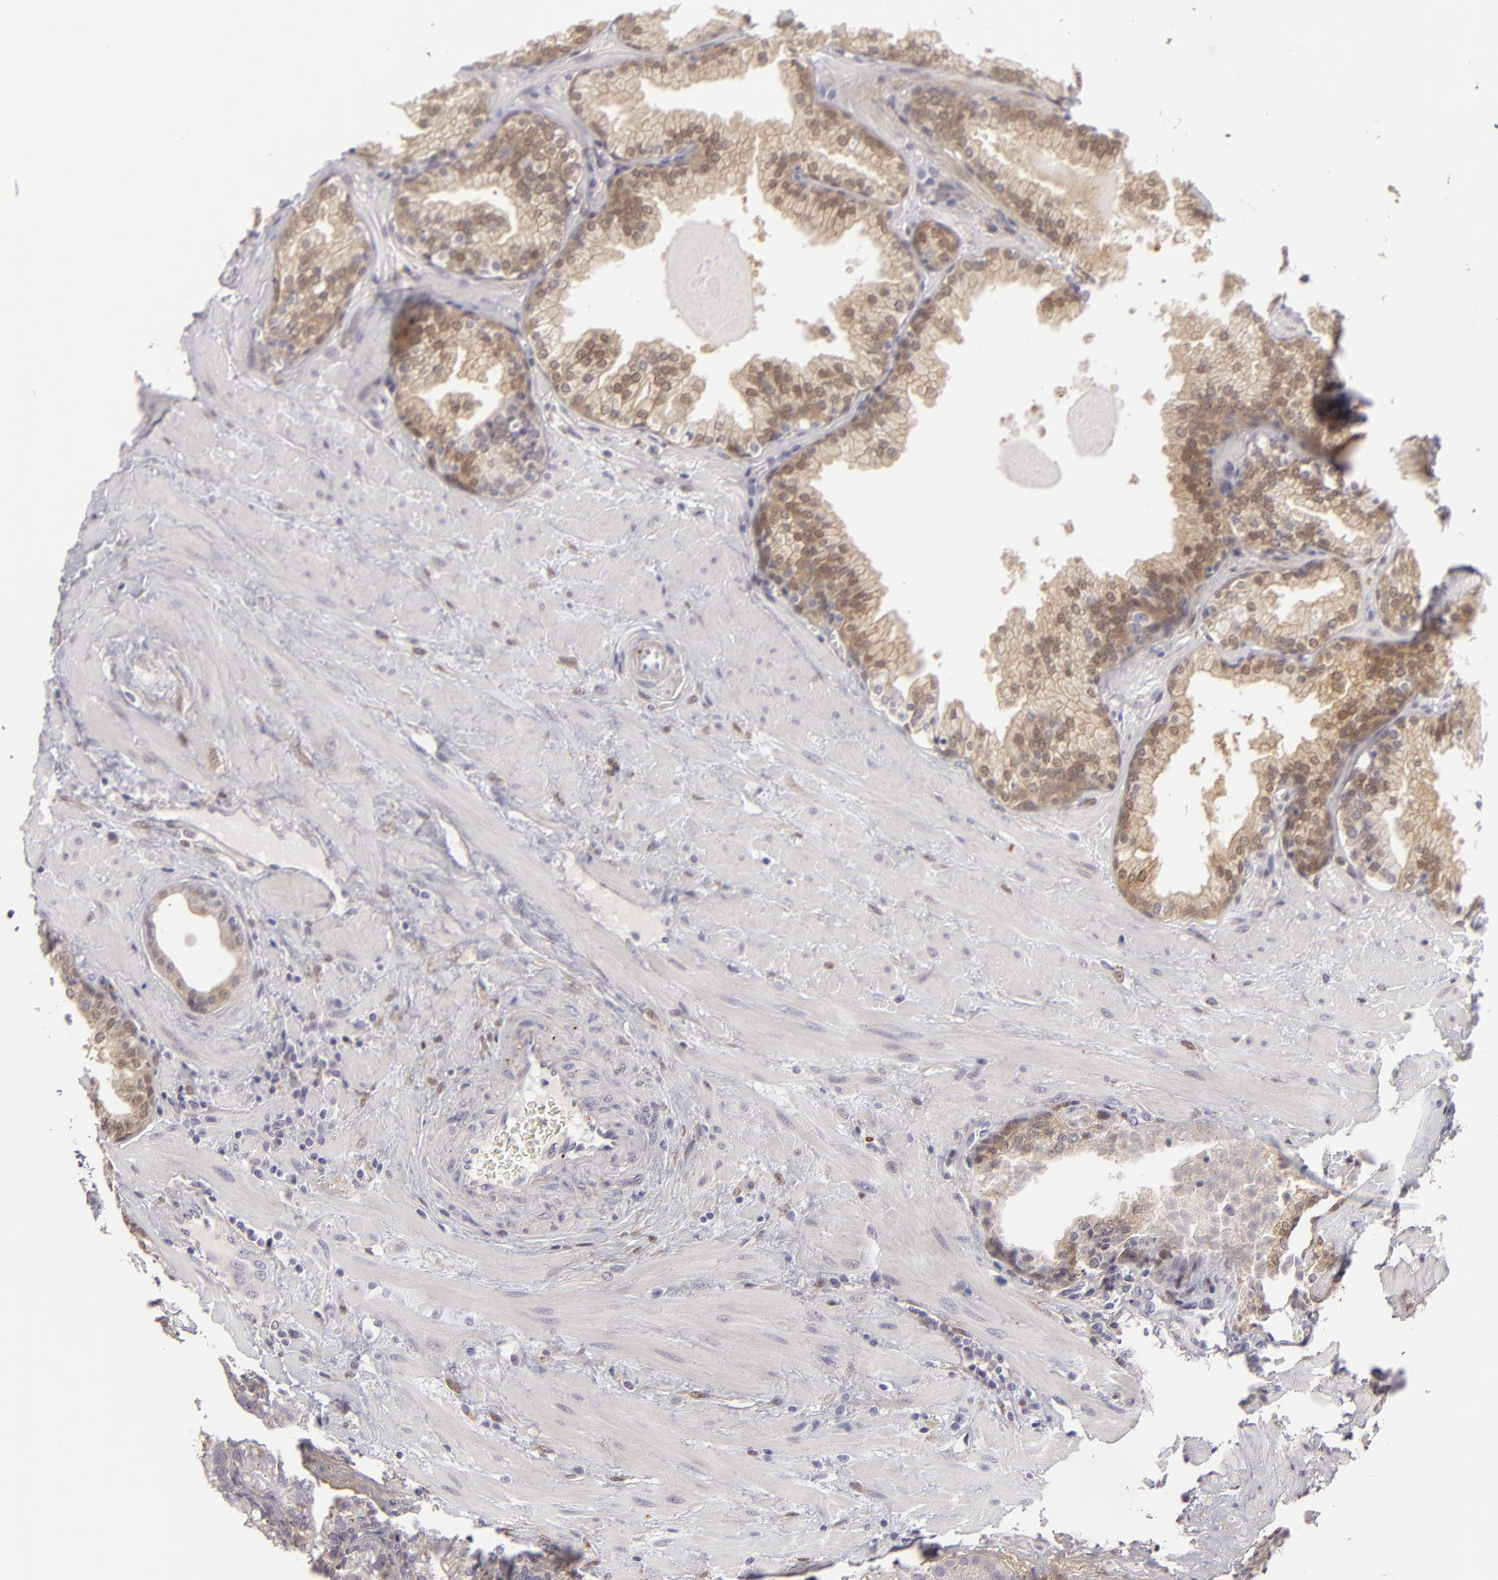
{"staining": {"intensity": "moderate", "quantity": ">75%", "location": "cytoplasmic/membranous,nuclear"}, "tissue": "prostate", "cell_type": "Glandular cells", "image_type": "normal", "snomed": [{"axis": "morphology", "description": "Normal tissue, NOS"}, {"axis": "topography", "description": "Prostate"}], "caption": "Prostate stained with DAB immunohistochemistry (IHC) shows medium levels of moderate cytoplasmic/membranous,nuclear expression in approximately >75% of glandular cells. (DAB = brown stain, brightfield microscopy at high magnification).", "gene": "EFS", "patient": {"sex": "male", "age": 51}}